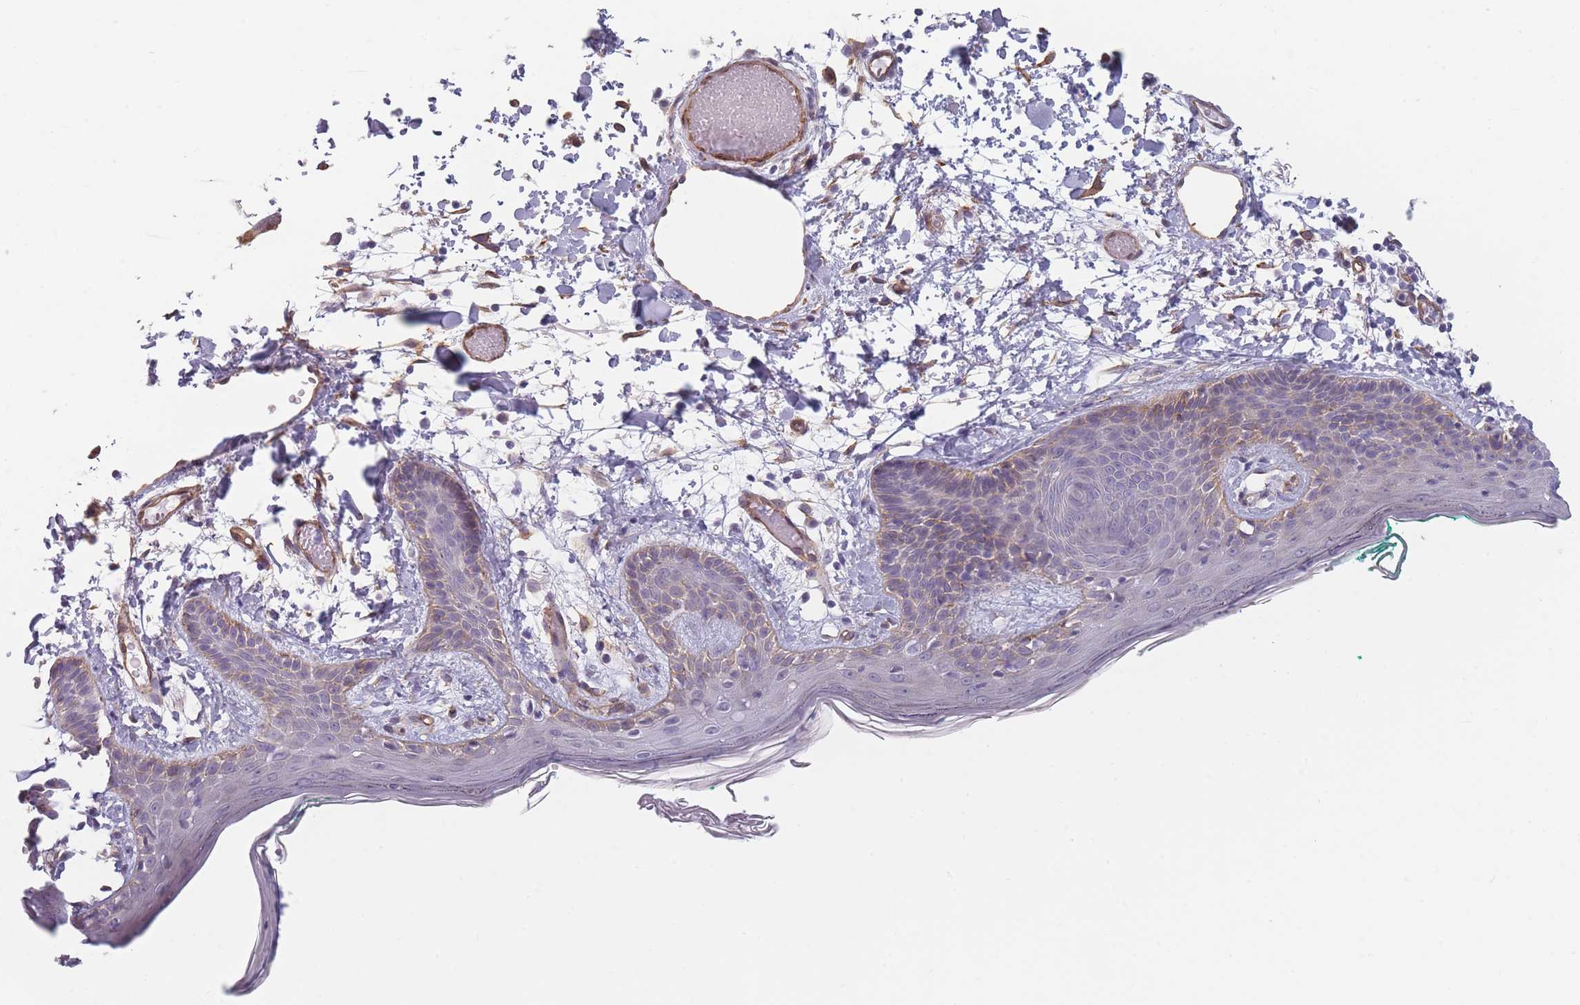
{"staining": {"intensity": "moderate", "quantity": "25%-75%", "location": "cytoplasmic/membranous"}, "tissue": "skin", "cell_type": "Fibroblasts", "image_type": "normal", "snomed": [{"axis": "morphology", "description": "Normal tissue, NOS"}, {"axis": "topography", "description": "Skin"}], "caption": "Unremarkable skin shows moderate cytoplasmic/membranous positivity in about 25%-75% of fibroblasts The protein of interest is shown in brown color, while the nuclei are stained blue..", "gene": "OR6B2", "patient": {"sex": "male", "age": 79}}